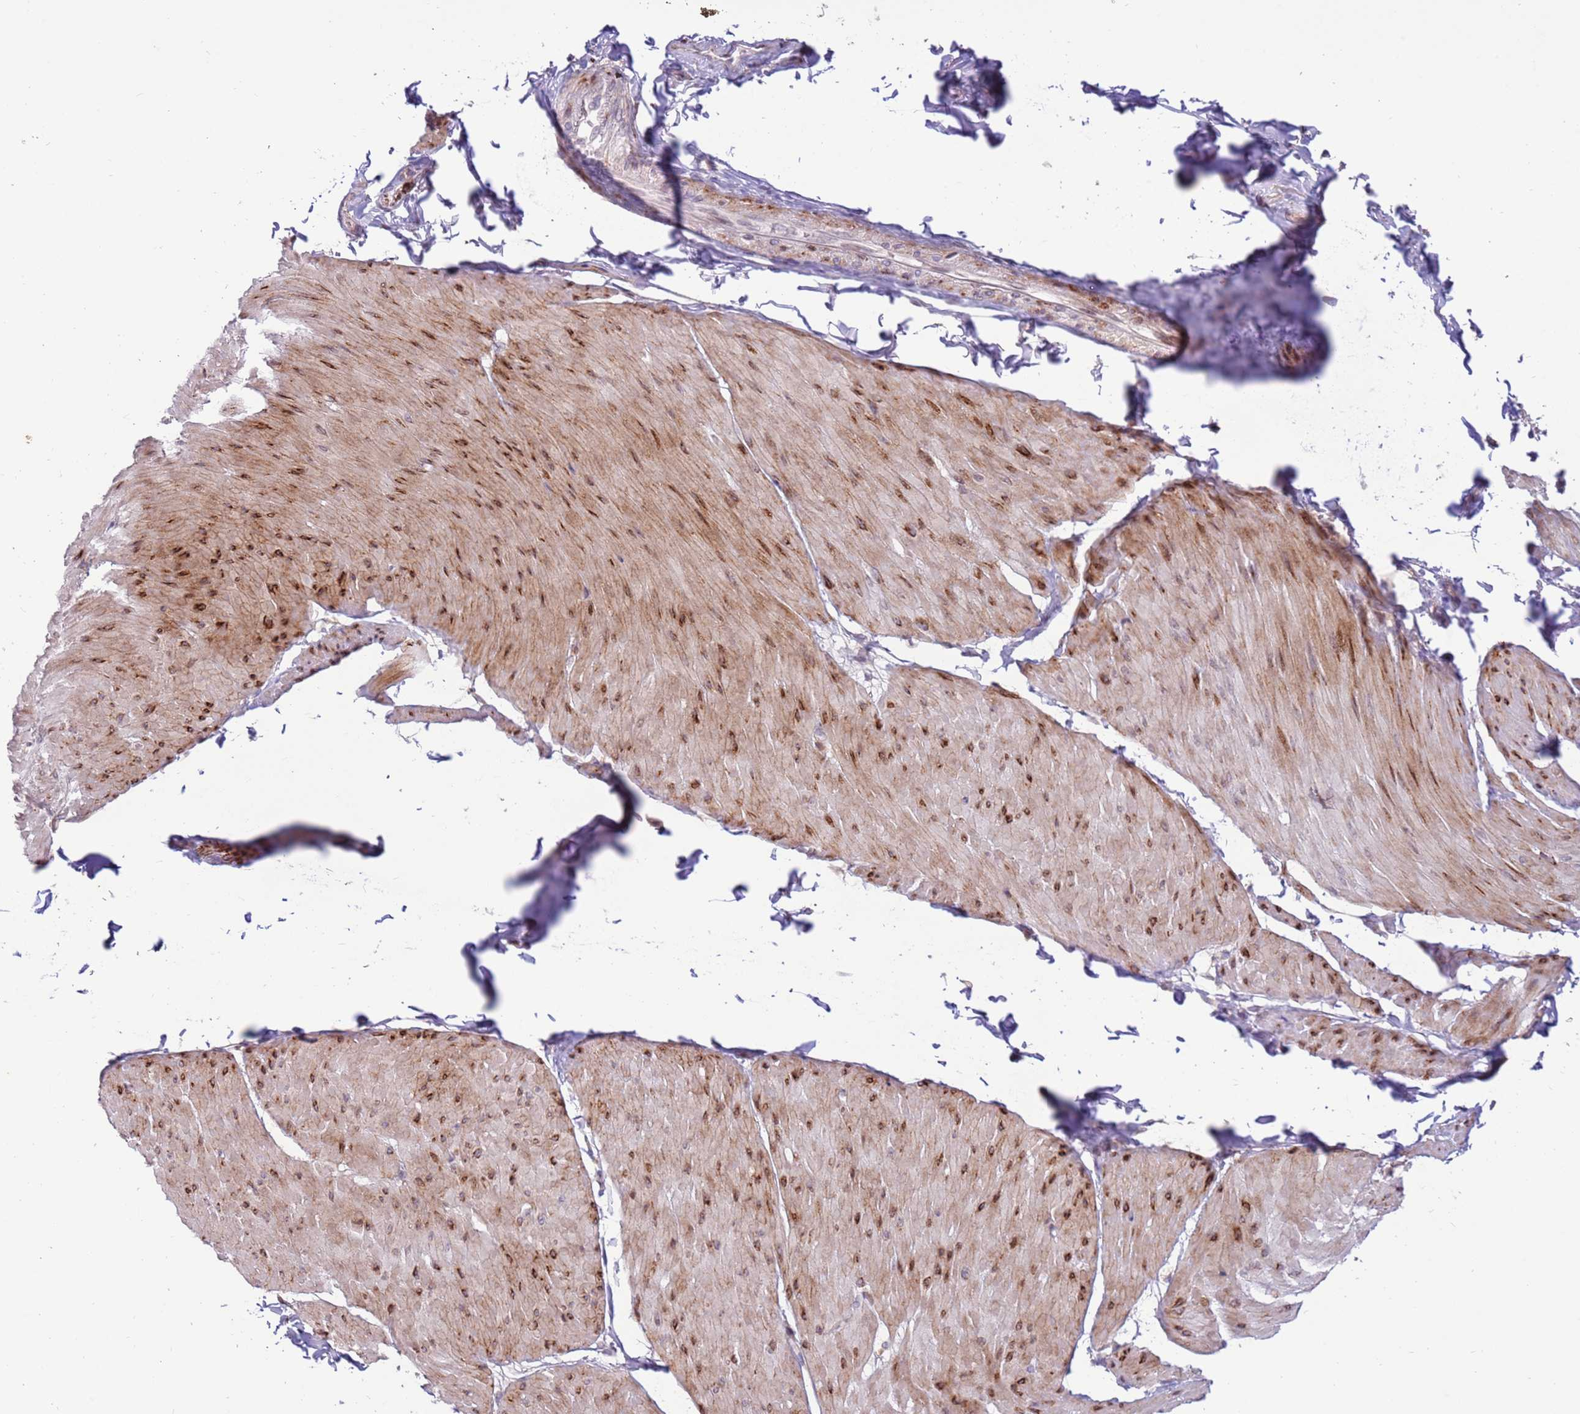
{"staining": {"intensity": "moderate", "quantity": "25%-75%", "location": "cytoplasmic/membranous,nuclear"}, "tissue": "smooth muscle", "cell_type": "Smooth muscle cells", "image_type": "normal", "snomed": [{"axis": "morphology", "description": "Urothelial carcinoma, High grade"}, {"axis": "topography", "description": "Urinary bladder"}], "caption": "Protein positivity by IHC reveals moderate cytoplasmic/membranous,nuclear positivity in about 25%-75% of smooth muscle cells in normal smooth muscle. (Brightfield microscopy of DAB IHC at high magnification).", "gene": "LGI4", "patient": {"sex": "male", "age": 46}}